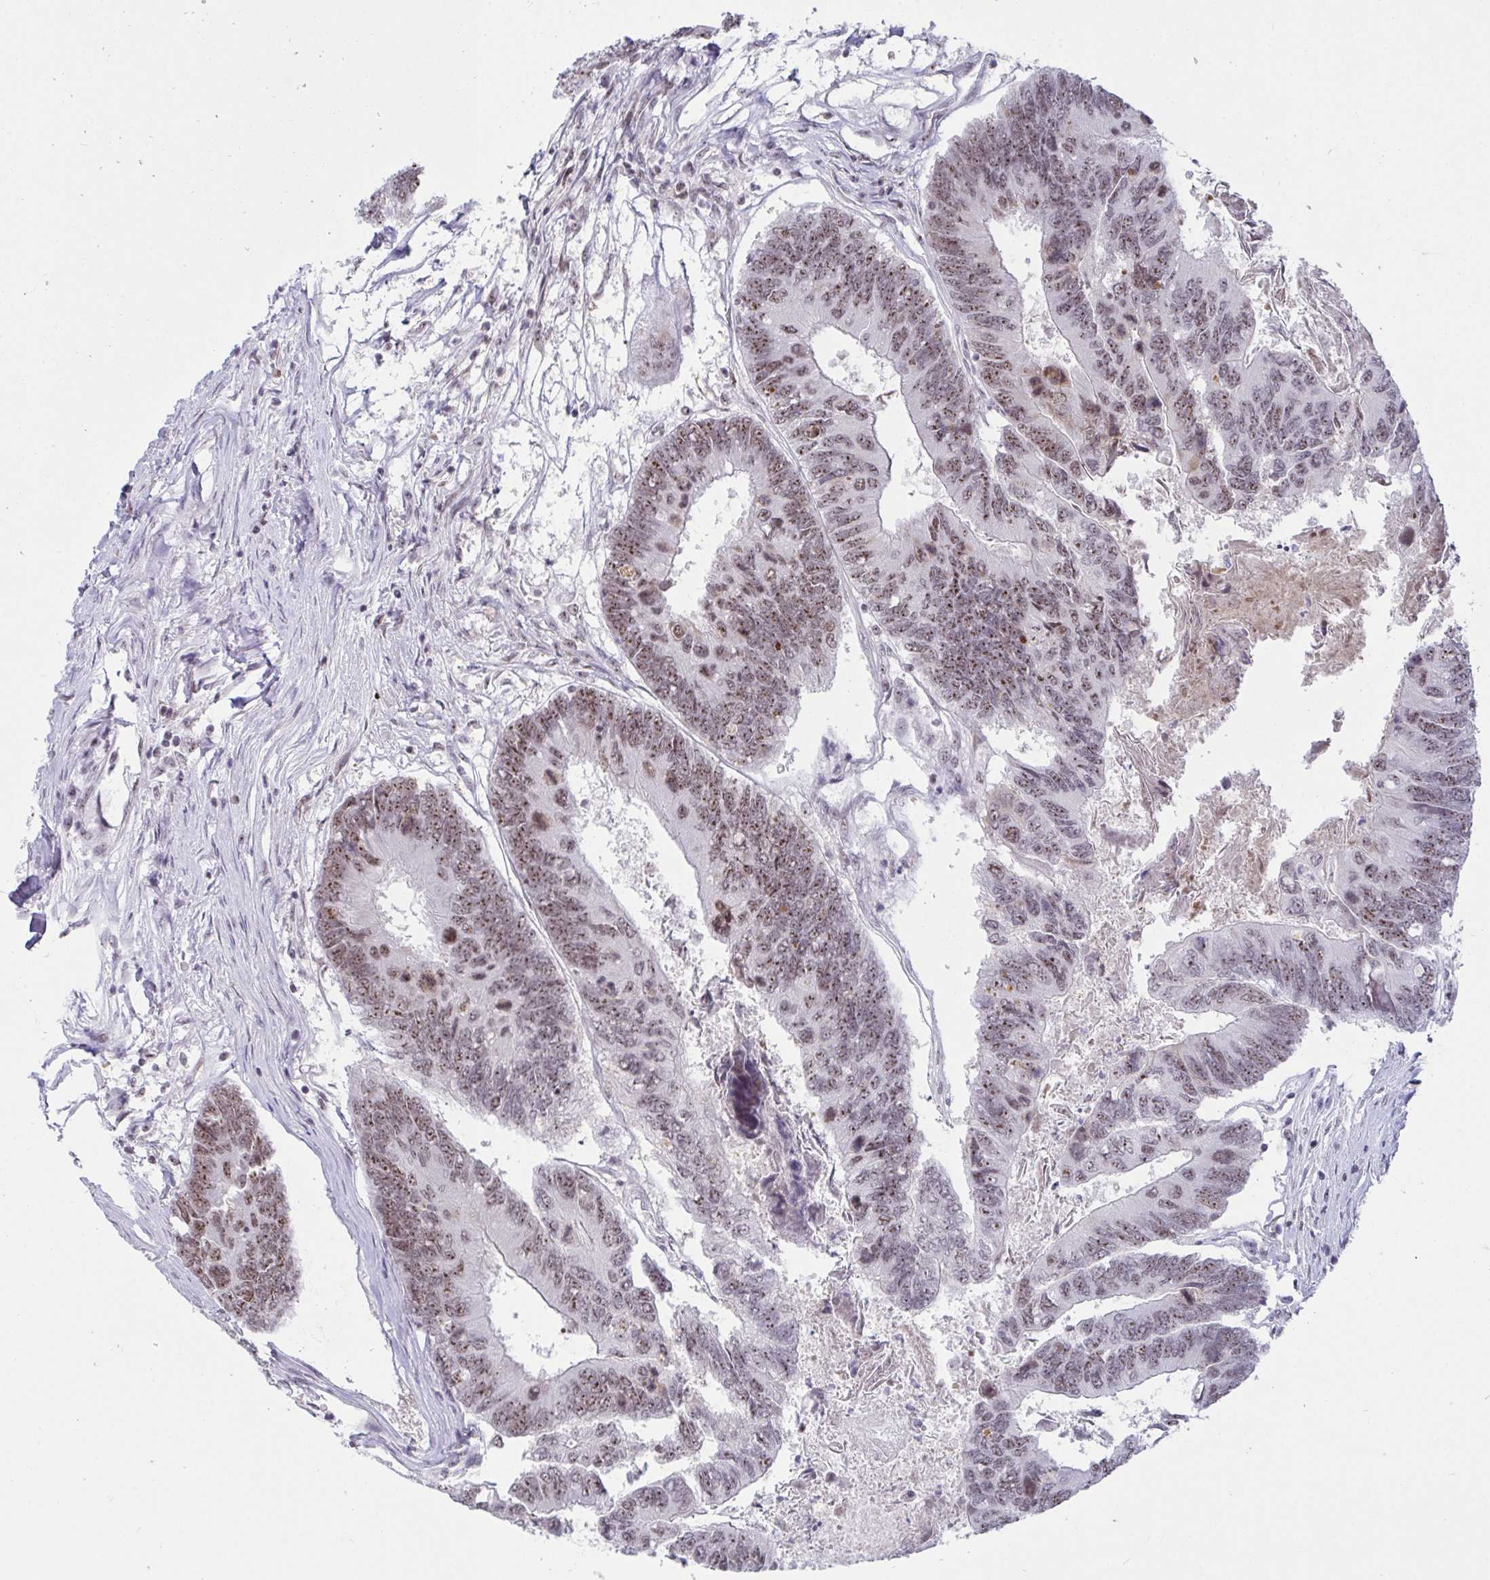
{"staining": {"intensity": "moderate", "quantity": ">75%", "location": "nuclear"}, "tissue": "colorectal cancer", "cell_type": "Tumor cells", "image_type": "cancer", "snomed": [{"axis": "morphology", "description": "Adenocarcinoma, NOS"}, {"axis": "topography", "description": "Colon"}], "caption": "The histopathology image reveals immunohistochemical staining of colorectal cancer. There is moderate nuclear staining is present in approximately >75% of tumor cells. The staining was performed using DAB to visualize the protein expression in brown, while the nuclei were stained in blue with hematoxylin (Magnification: 20x).", "gene": "SUPT16H", "patient": {"sex": "female", "age": 67}}